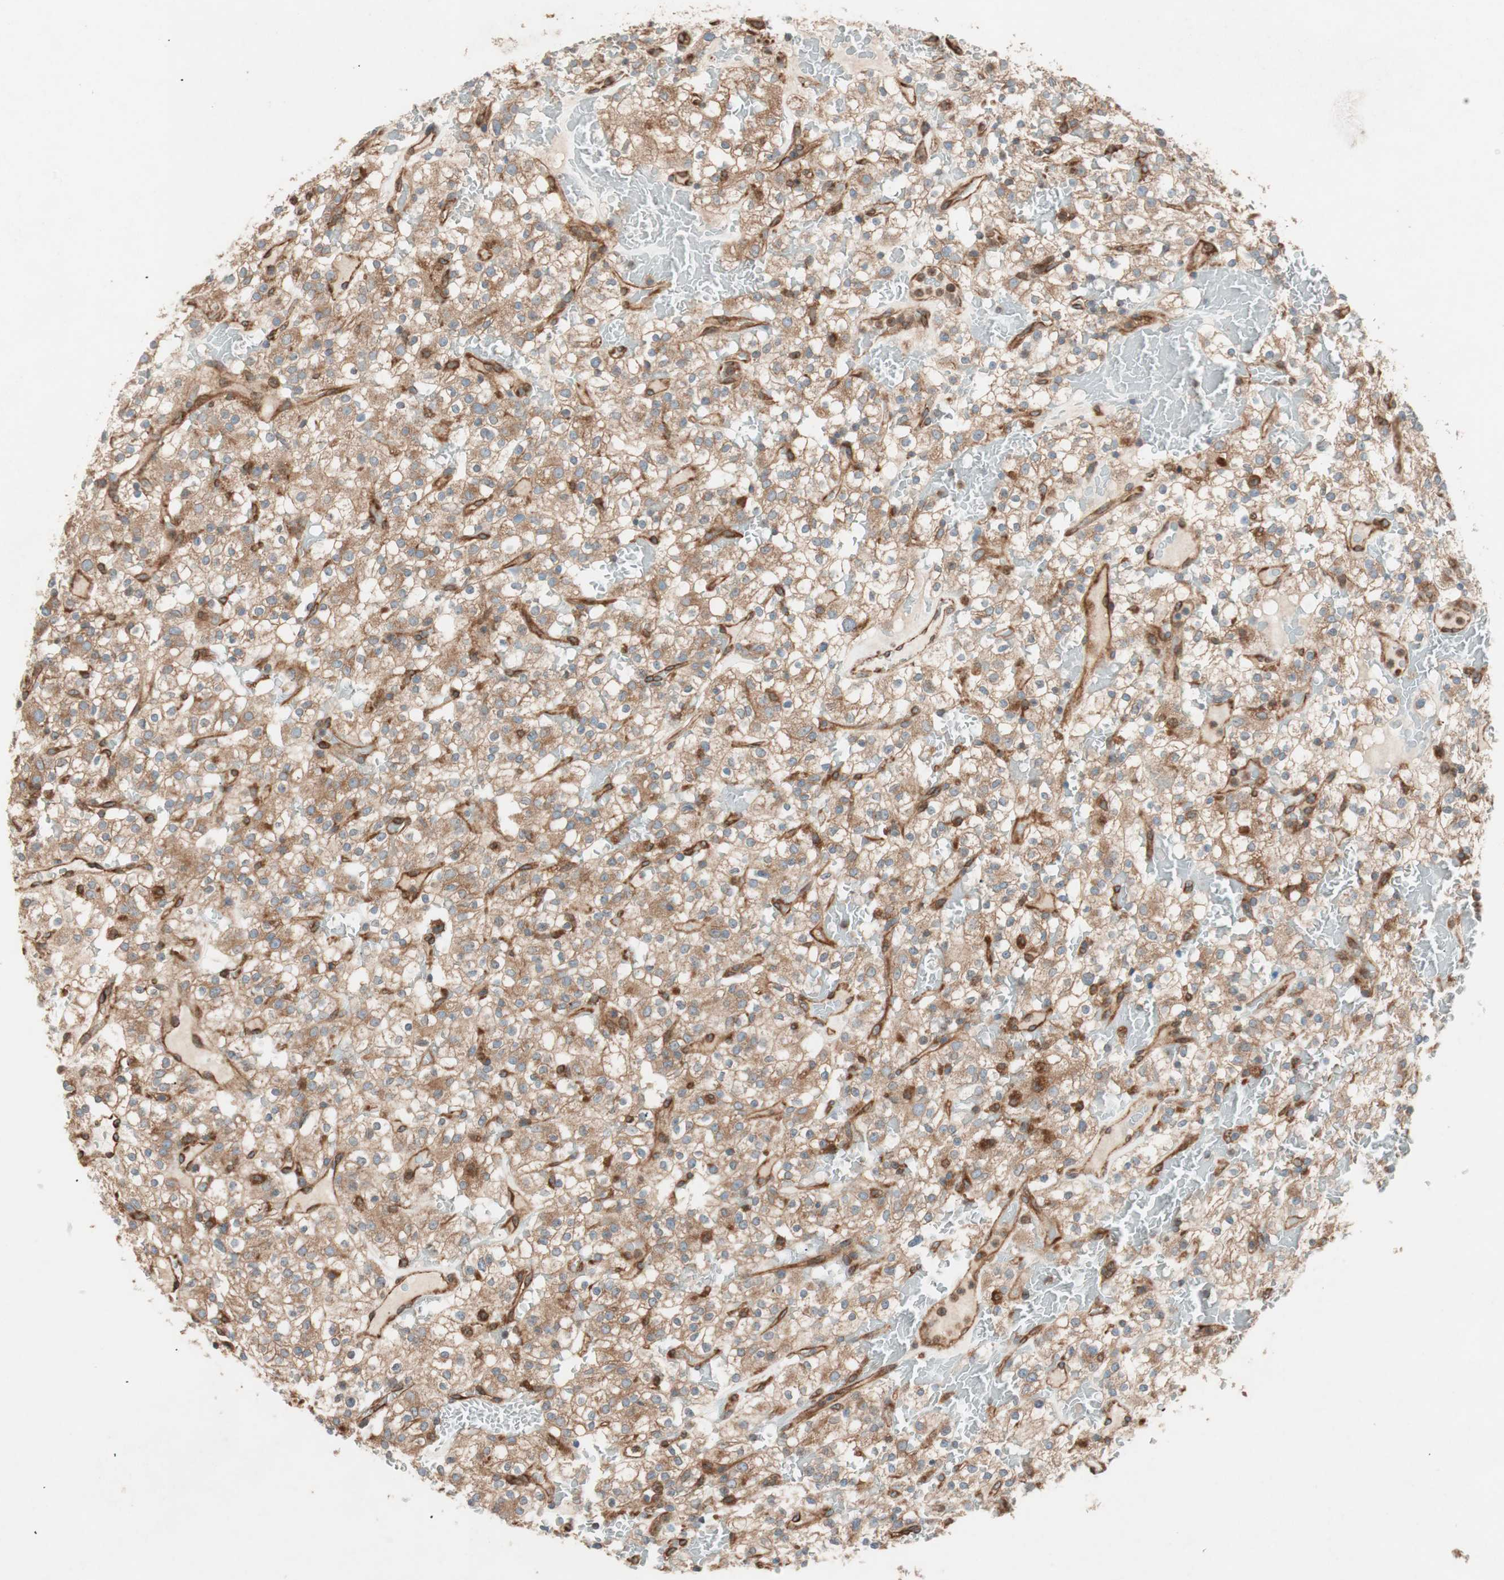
{"staining": {"intensity": "moderate", "quantity": ">75%", "location": "cytoplasmic/membranous"}, "tissue": "renal cancer", "cell_type": "Tumor cells", "image_type": "cancer", "snomed": [{"axis": "morphology", "description": "Normal tissue, NOS"}, {"axis": "morphology", "description": "Adenocarcinoma, NOS"}, {"axis": "topography", "description": "Kidney"}], "caption": "Moderate cytoplasmic/membranous protein staining is seen in approximately >75% of tumor cells in adenocarcinoma (renal).", "gene": "RAB5A", "patient": {"sex": "female", "age": 72}}